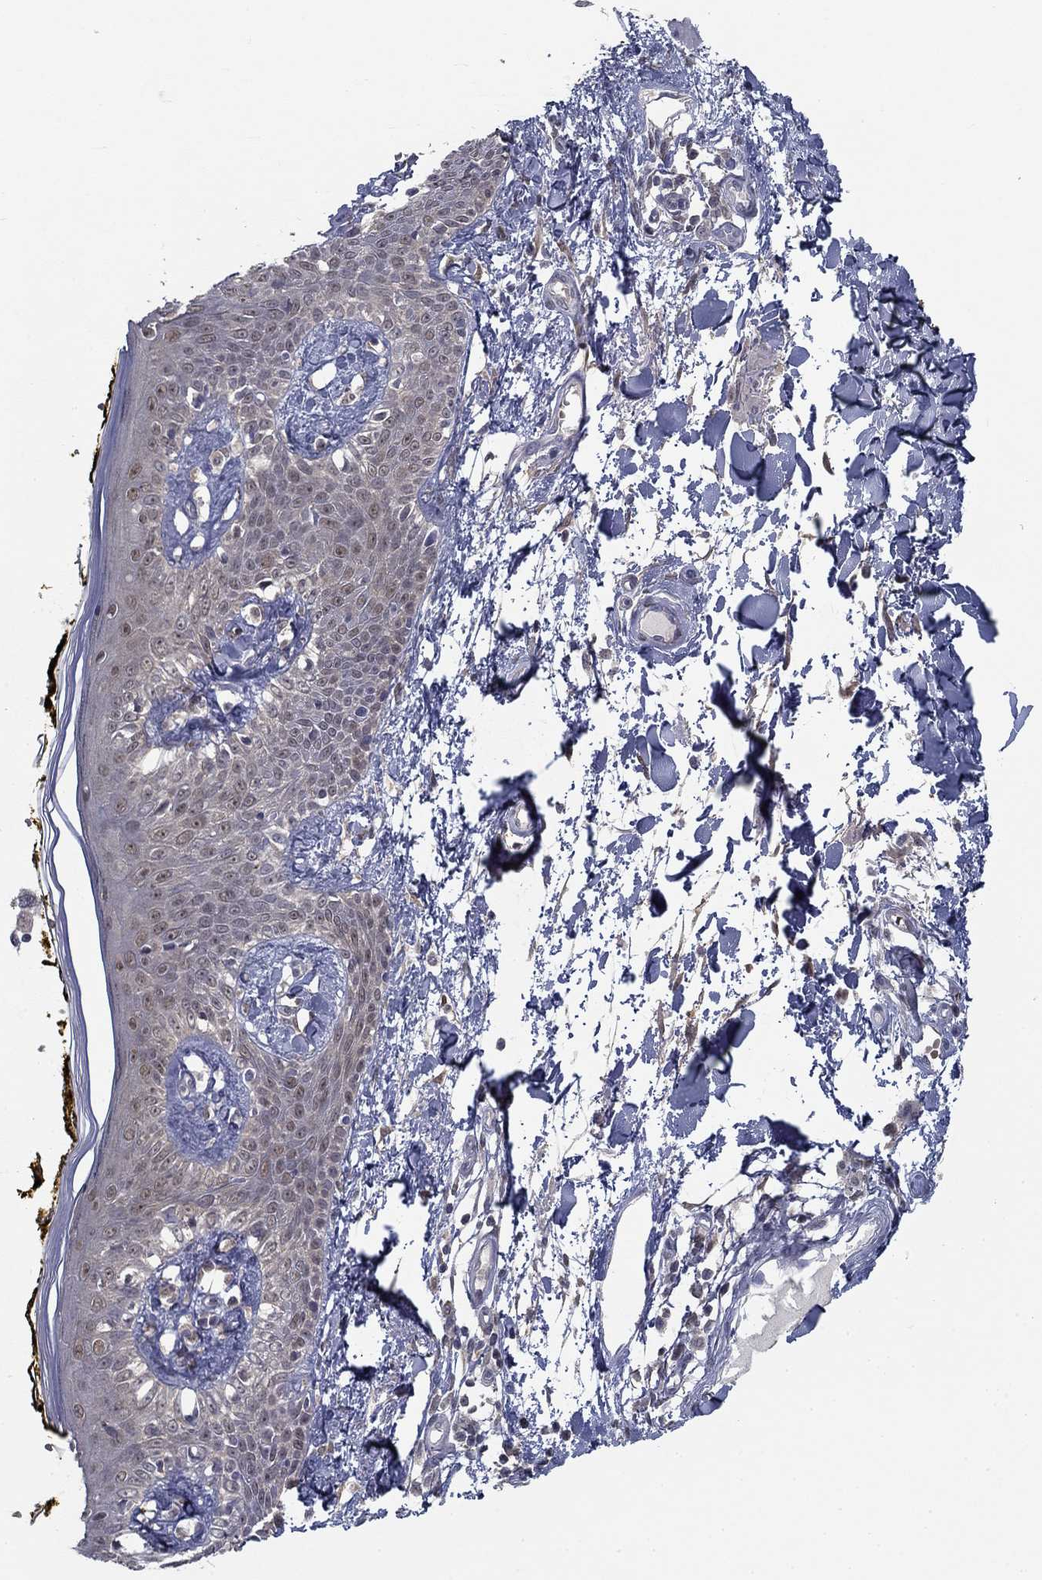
{"staining": {"intensity": "negative", "quantity": "none", "location": "none"}, "tissue": "skin", "cell_type": "Fibroblasts", "image_type": "normal", "snomed": [{"axis": "morphology", "description": "Normal tissue, NOS"}, {"axis": "topography", "description": "Skin"}], "caption": "The image exhibits no staining of fibroblasts in normal skin.", "gene": "NIT2", "patient": {"sex": "male", "age": 76}}